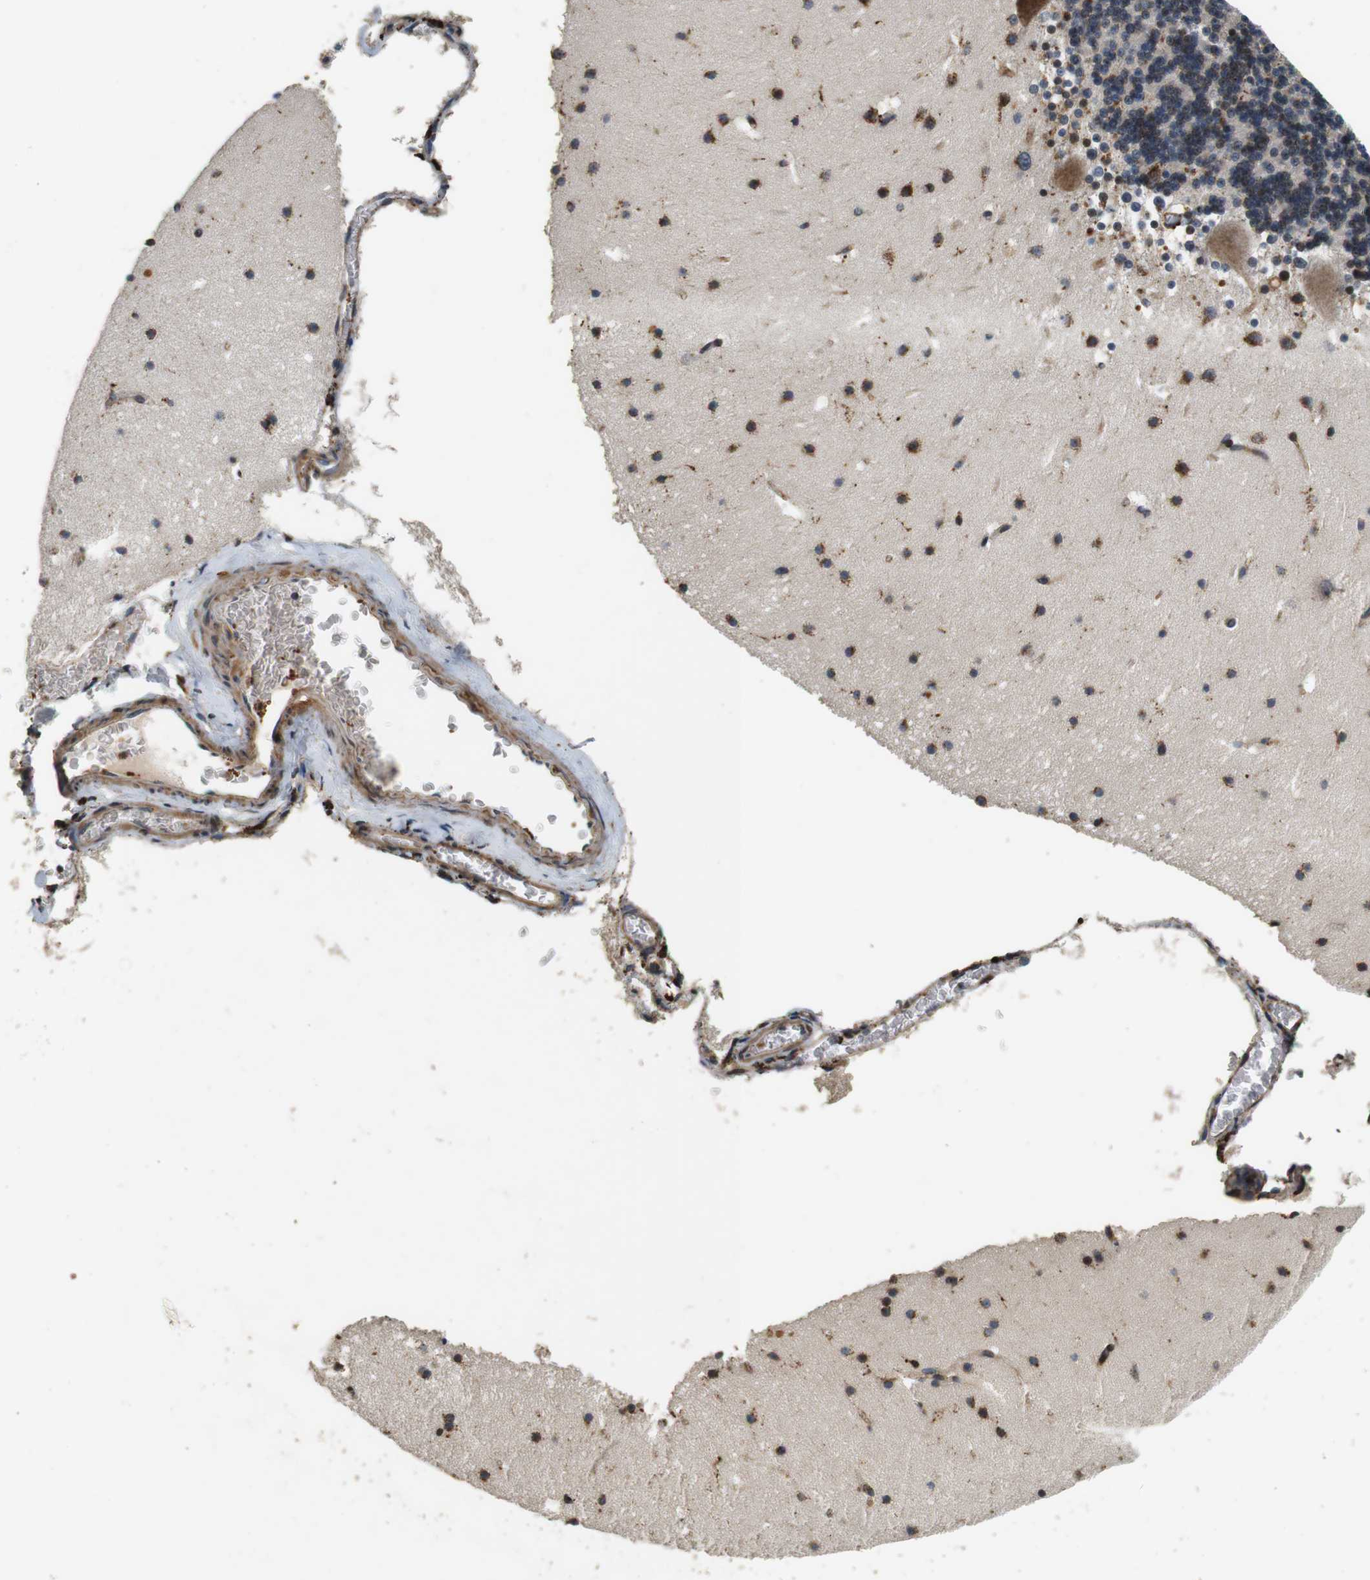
{"staining": {"intensity": "moderate", "quantity": "25%-75%", "location": "cytoplasmic/membranous,nuclear"}, "tissue": "cerebellum", "cell_type": "Cells in granular layer", "image_type": "normal", "snomed": [{"axis": "morphology", "description": "Normal tissue, NOS"}, {"axis": "topography", "description": "Cerebellum"}], "caption": "Moderate cytoplasmic/membranous,nuclear staining for a protein is appreciated in approximately 25%-75% of cells in granular layer of unremarkable cerebellum using immunohistochemistry (IHC).", "gene": "TXNRD1", "patient": {"sex": "male", "age": 45}}